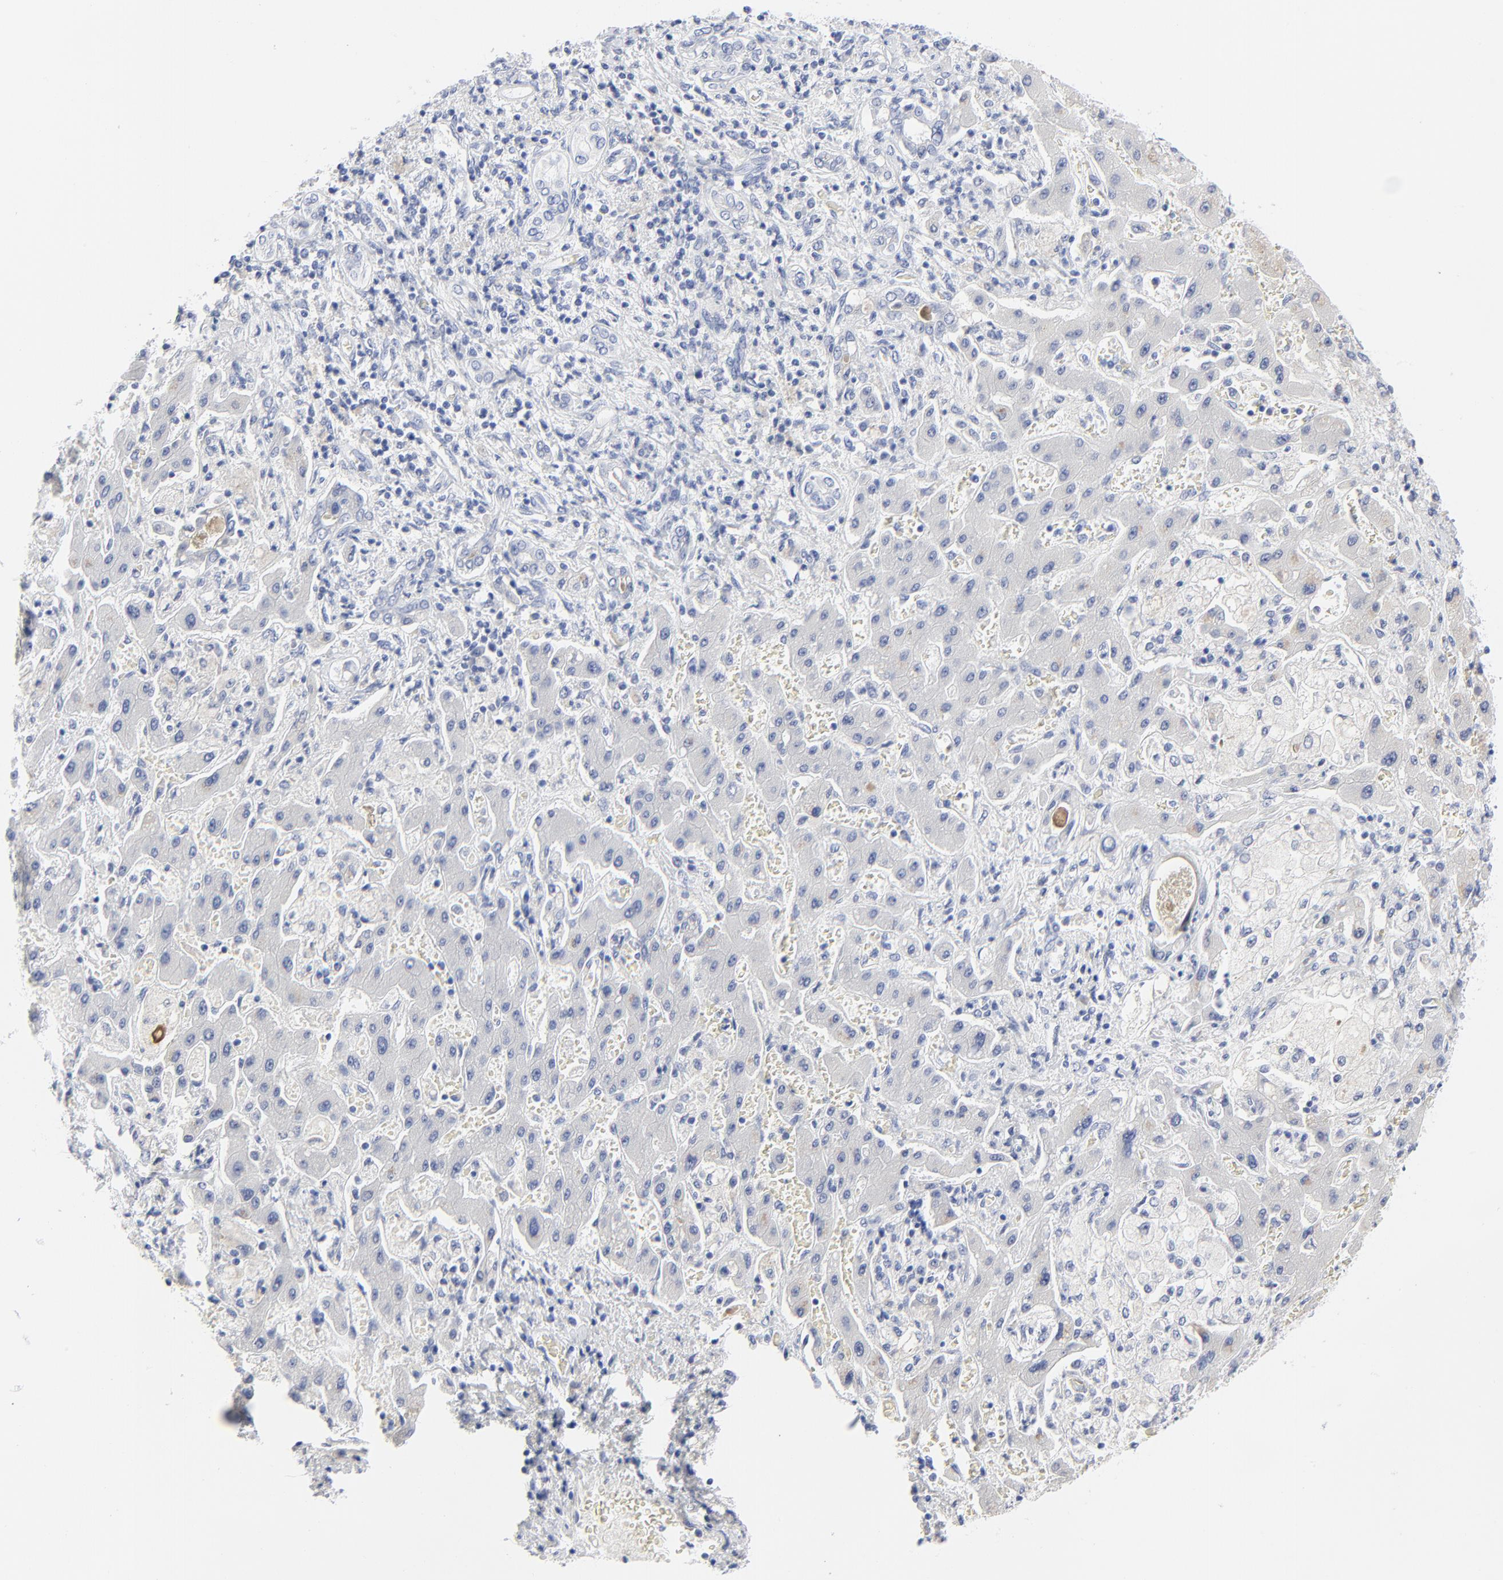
{"staining": {"intensity": "negative", "quantity": "none", "location": "none"}, "tissue": "liver cancer", "cell_type": "Tumor cells", "image_type": "cancer", "snomed": [{"axis": "morphology", "description": "Cholangiocarcinoma"}, {"axis": "topography", "description": "Liver"}], "caption": "Immunohistochemistry photomicrograph of neoplastic tissue: cholangiocarcinoma (liver) stained with DAB reveals no significant protein expression in tumor cells. Nuclei are stained in blue.", "gene": "STAT2", "patient": {"sex": "male", "age": 50}}